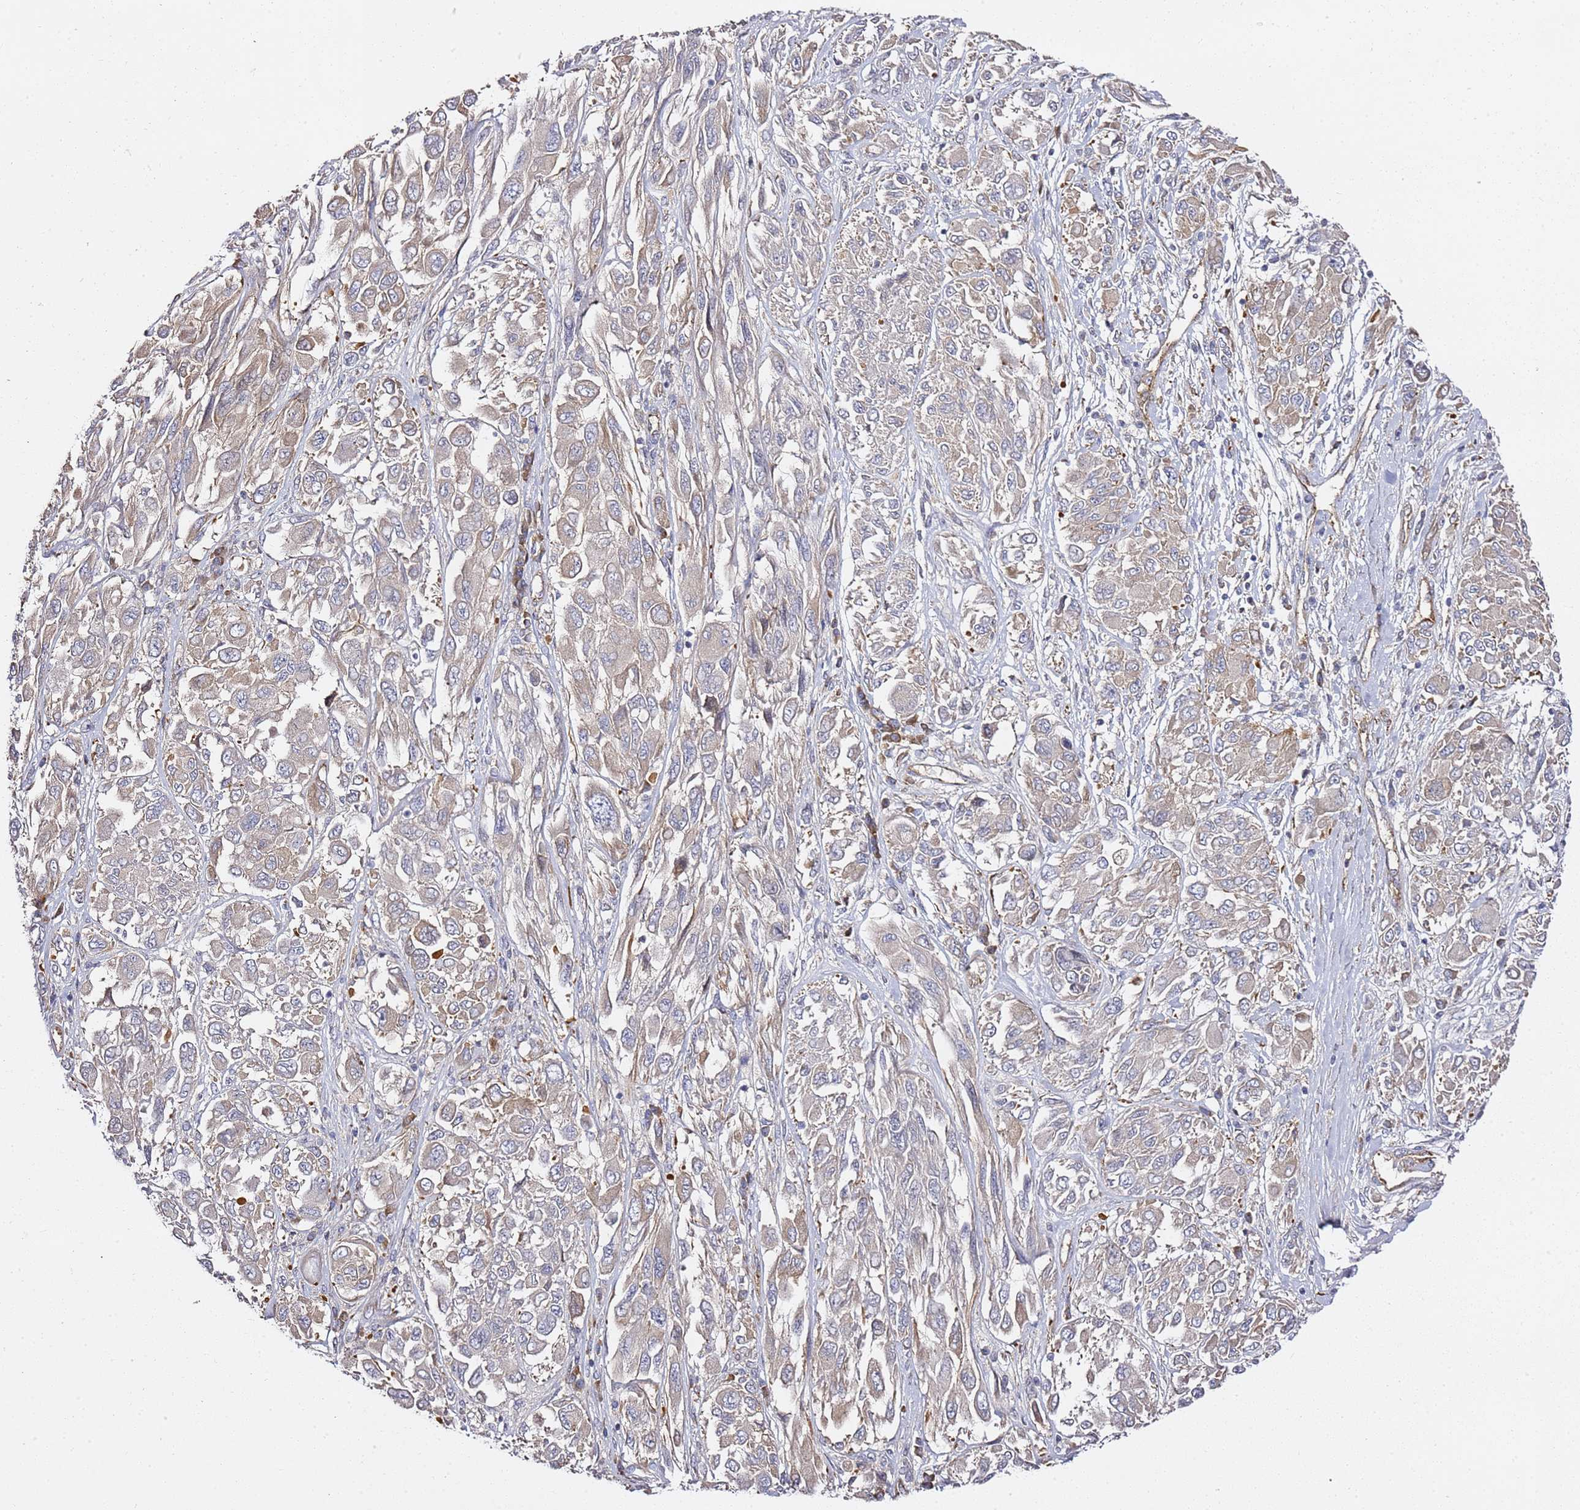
{"staining": {"intensity": "weak", "quantity": "<25%", "location": "cytoplasmic/membranous"}, "tissue": "melanoma", "cell_type": "Tumor cells", "image_type": "cancer", "snomed": [{"axis": "morphology", "description": "Malignant melanoma, NOS"}, {"axis": "topography", "description": "Skin"}], "caption": "Photomicrograph shows no significant protein expression in tumor cells of melanoma.", "gene": "EPS8L1", "patient": {"sex": "female", "age": 91}}